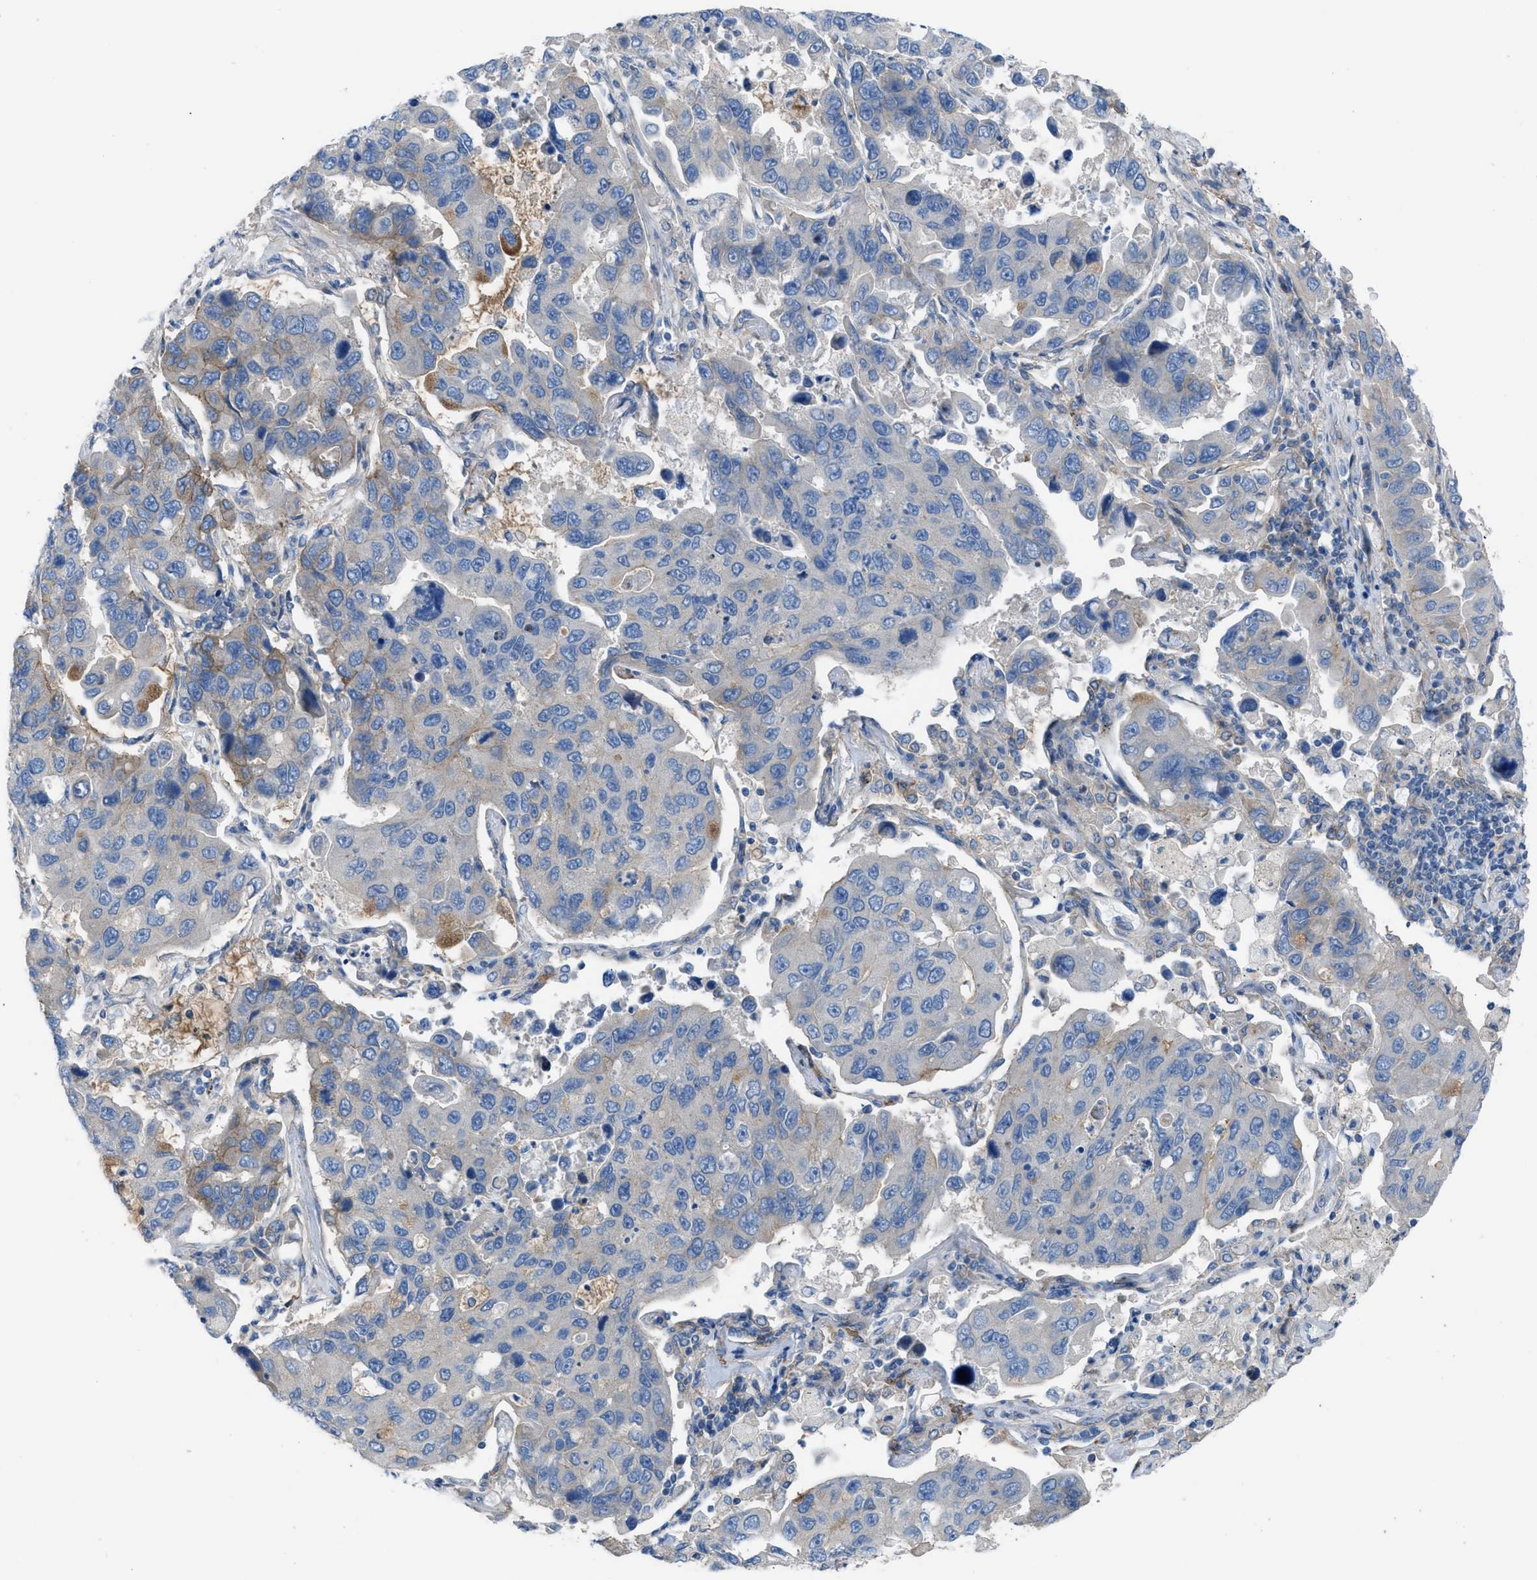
{"staining": {"intensity": "negative", "quantity": "none", "location": "none"}, "tissue": "lung cancer", "cell_type": "Tumor cells", "image_type": "cancer", "snomed": [{"axis": "morphology", "description": "Adenocarcinoma, NOS"}, {"axis": "topography", "description": "Lung"}], "caption": "Human lung cancer stained for a protein using IHC exhibits no expression in tumor cells.", "gene": "EGFR", "patient": {"sex": "male", "age": 64}}